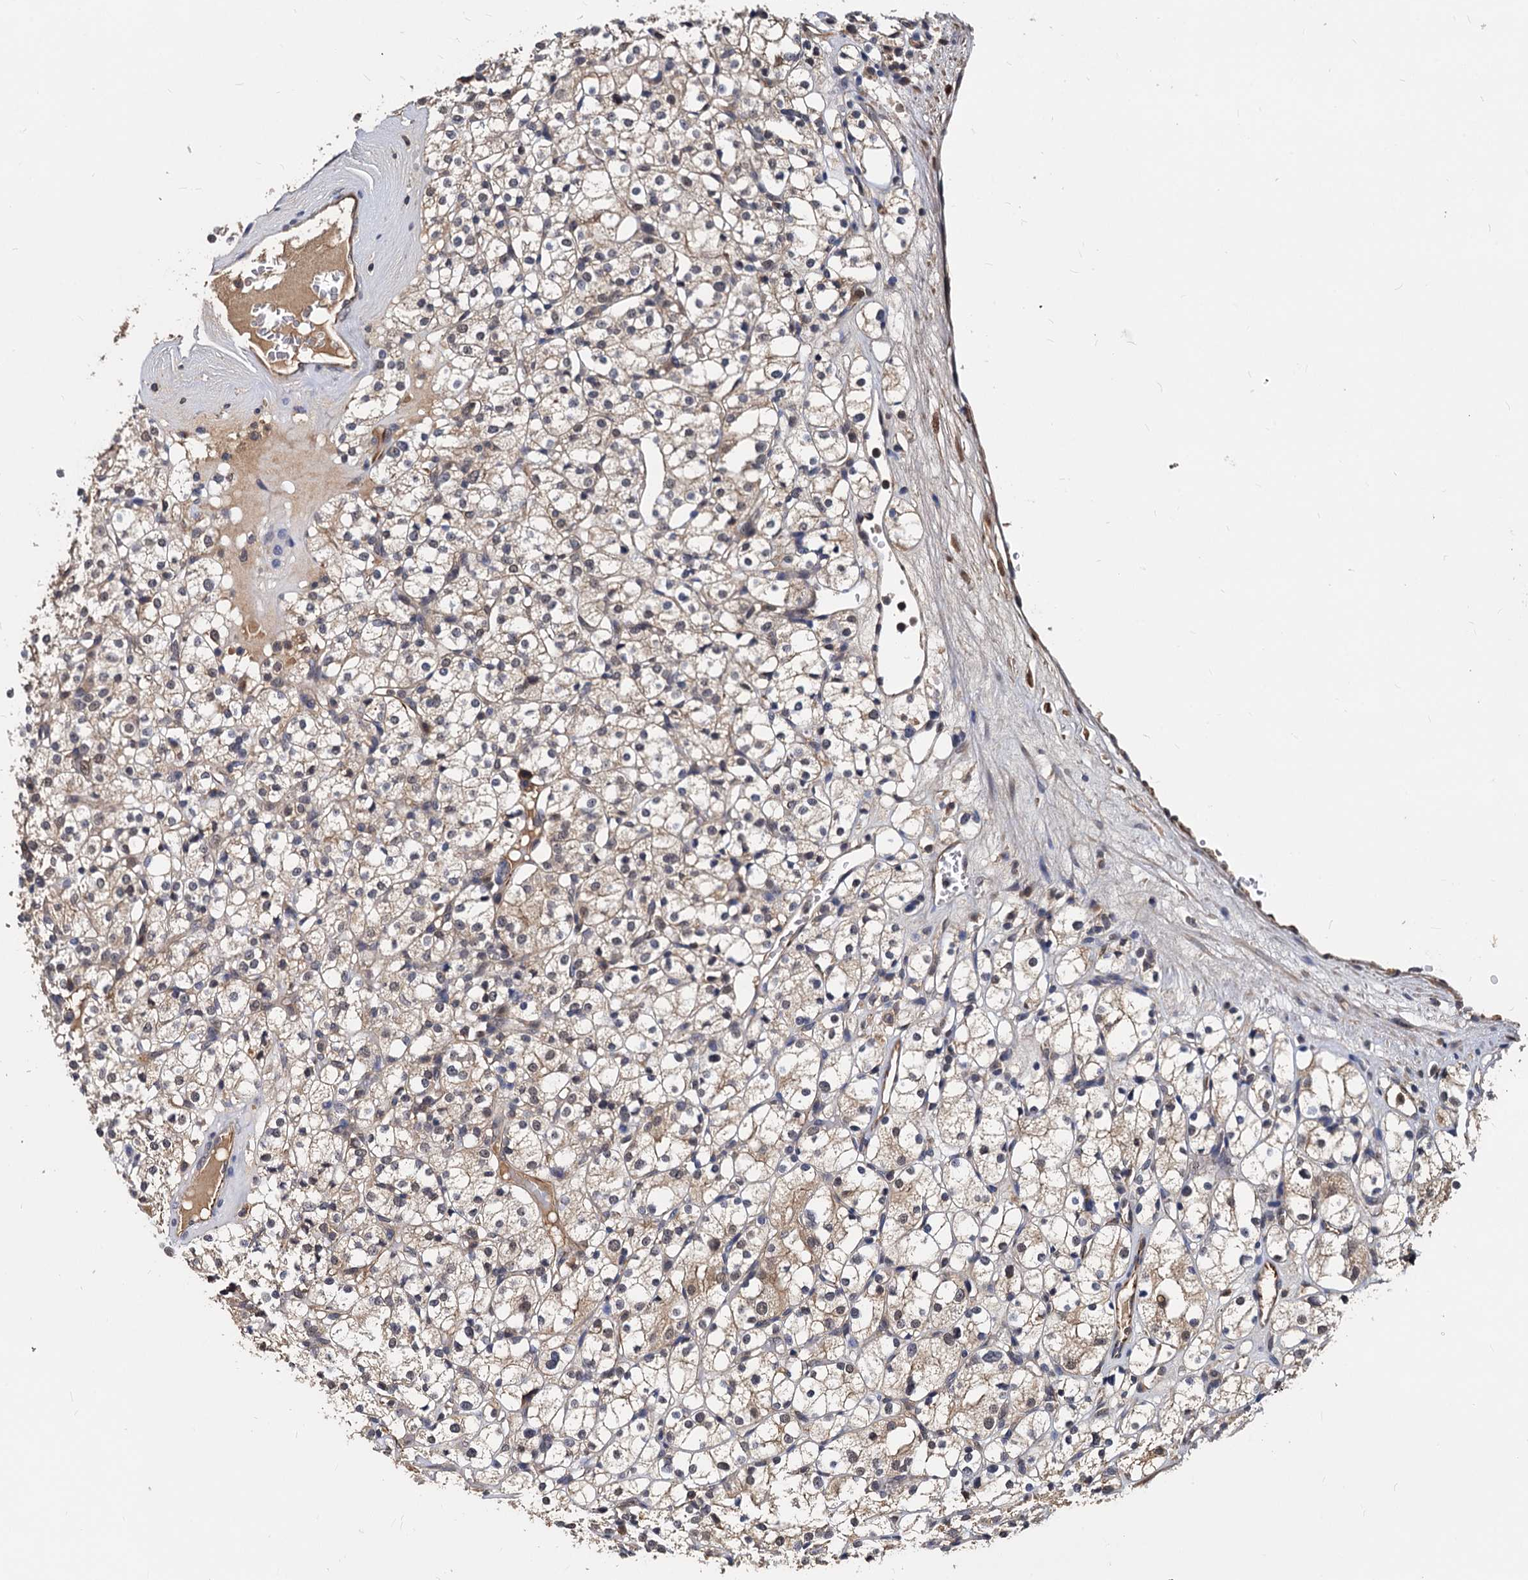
{"staining": {"intensity": "weak", "quantity": "<25%", "location": "cytoplasmic/membranous"}, "tissue": "renal cancer", "cell_type": "Tumor cells", "image_type": "cancer", "snomed": [{"axis": "morphology", "description": "Adenocarcinoma, NOS"}, {"axis": "topography", "description": "Kidney"}], "caption": "Human renal cancer stained for a protein using immunohistochemistry (IHC) demonstrates no positivity in tumor cells.", "gene": "PSMD4", "patient": {"sex": "male", "age": 77}}